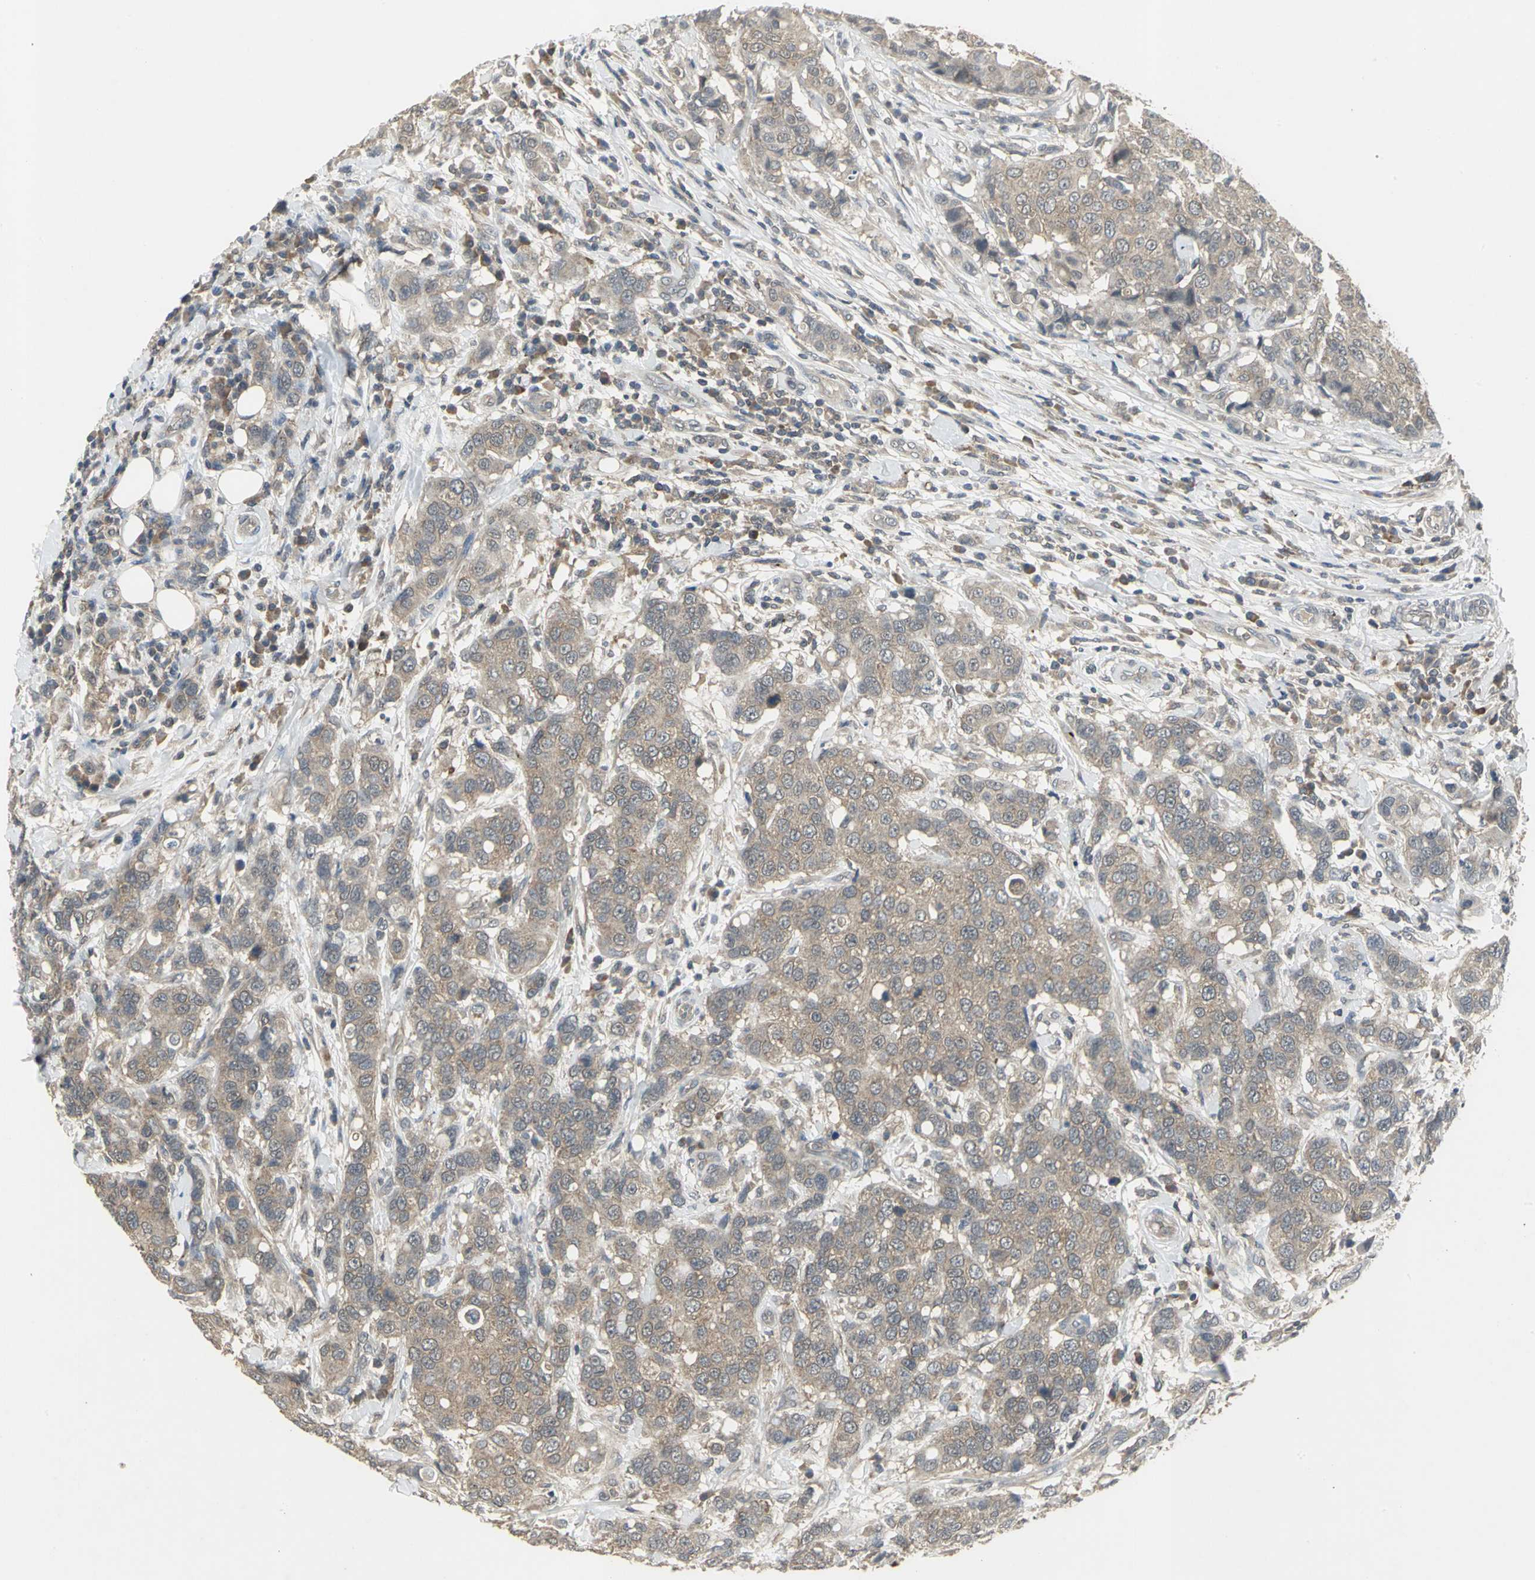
{"staining": {"intensity": "weak", "quantity": ">75%", "location": "cytoplasmic/membranous"}, "tissue": "breast cancer", "cell_type": "Tumor cells", "image_type": "cancer", "snomed": [{"axis": "morphology", "description": "Duct carcinoma"}, {"axis": "topography", "description": "Breast"}], "caption": "Weak cytoplasmic/membranous protein expression is appreciated in about >75% of tumor cells in intraductal carcinoma (breast).", "gene": "KEAP1", "patient": {"sex": "female", "age": 27}}